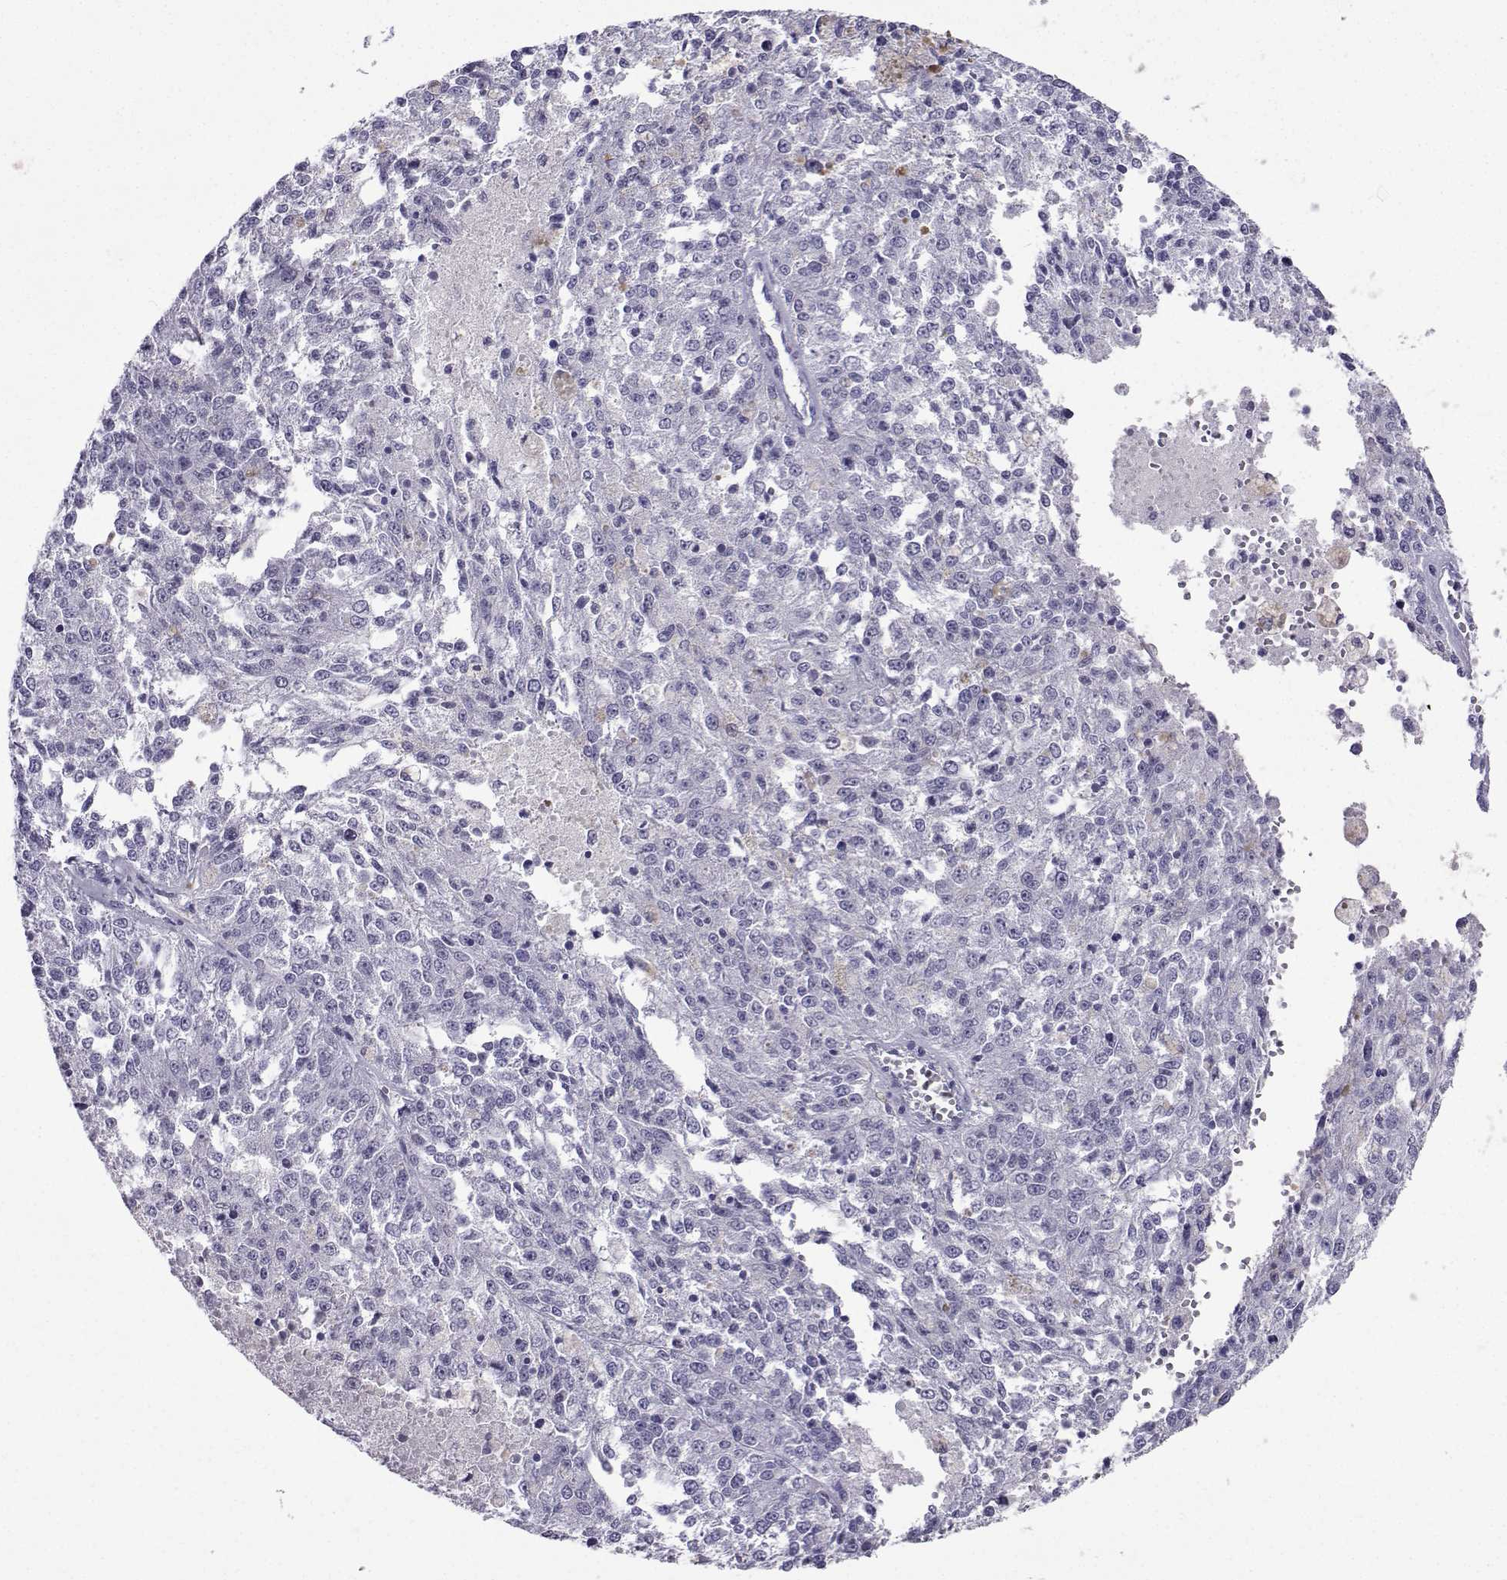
{"staining": {"intensity": "negative", "quantity": "none", "location": "none"}, "tissue": "melanoma", "cell_type": "Tumor cells", "image_type": "cancer", "snomed": [{"axis": "morphology", "description": "Malignant melanoma, Metastatic site"}, {"axis": "topography", "description": "Lymph node"}], "caption": "DAB immunohistochemical staining of human melanoma demonstrates no significant staining in tumor cells. The staining is performed using DAB brown chromogen with nuclei counter-stained in using hematoxylin.", "gene": "LORICRIN", "patient": {"sex": "female", "age": 64}}